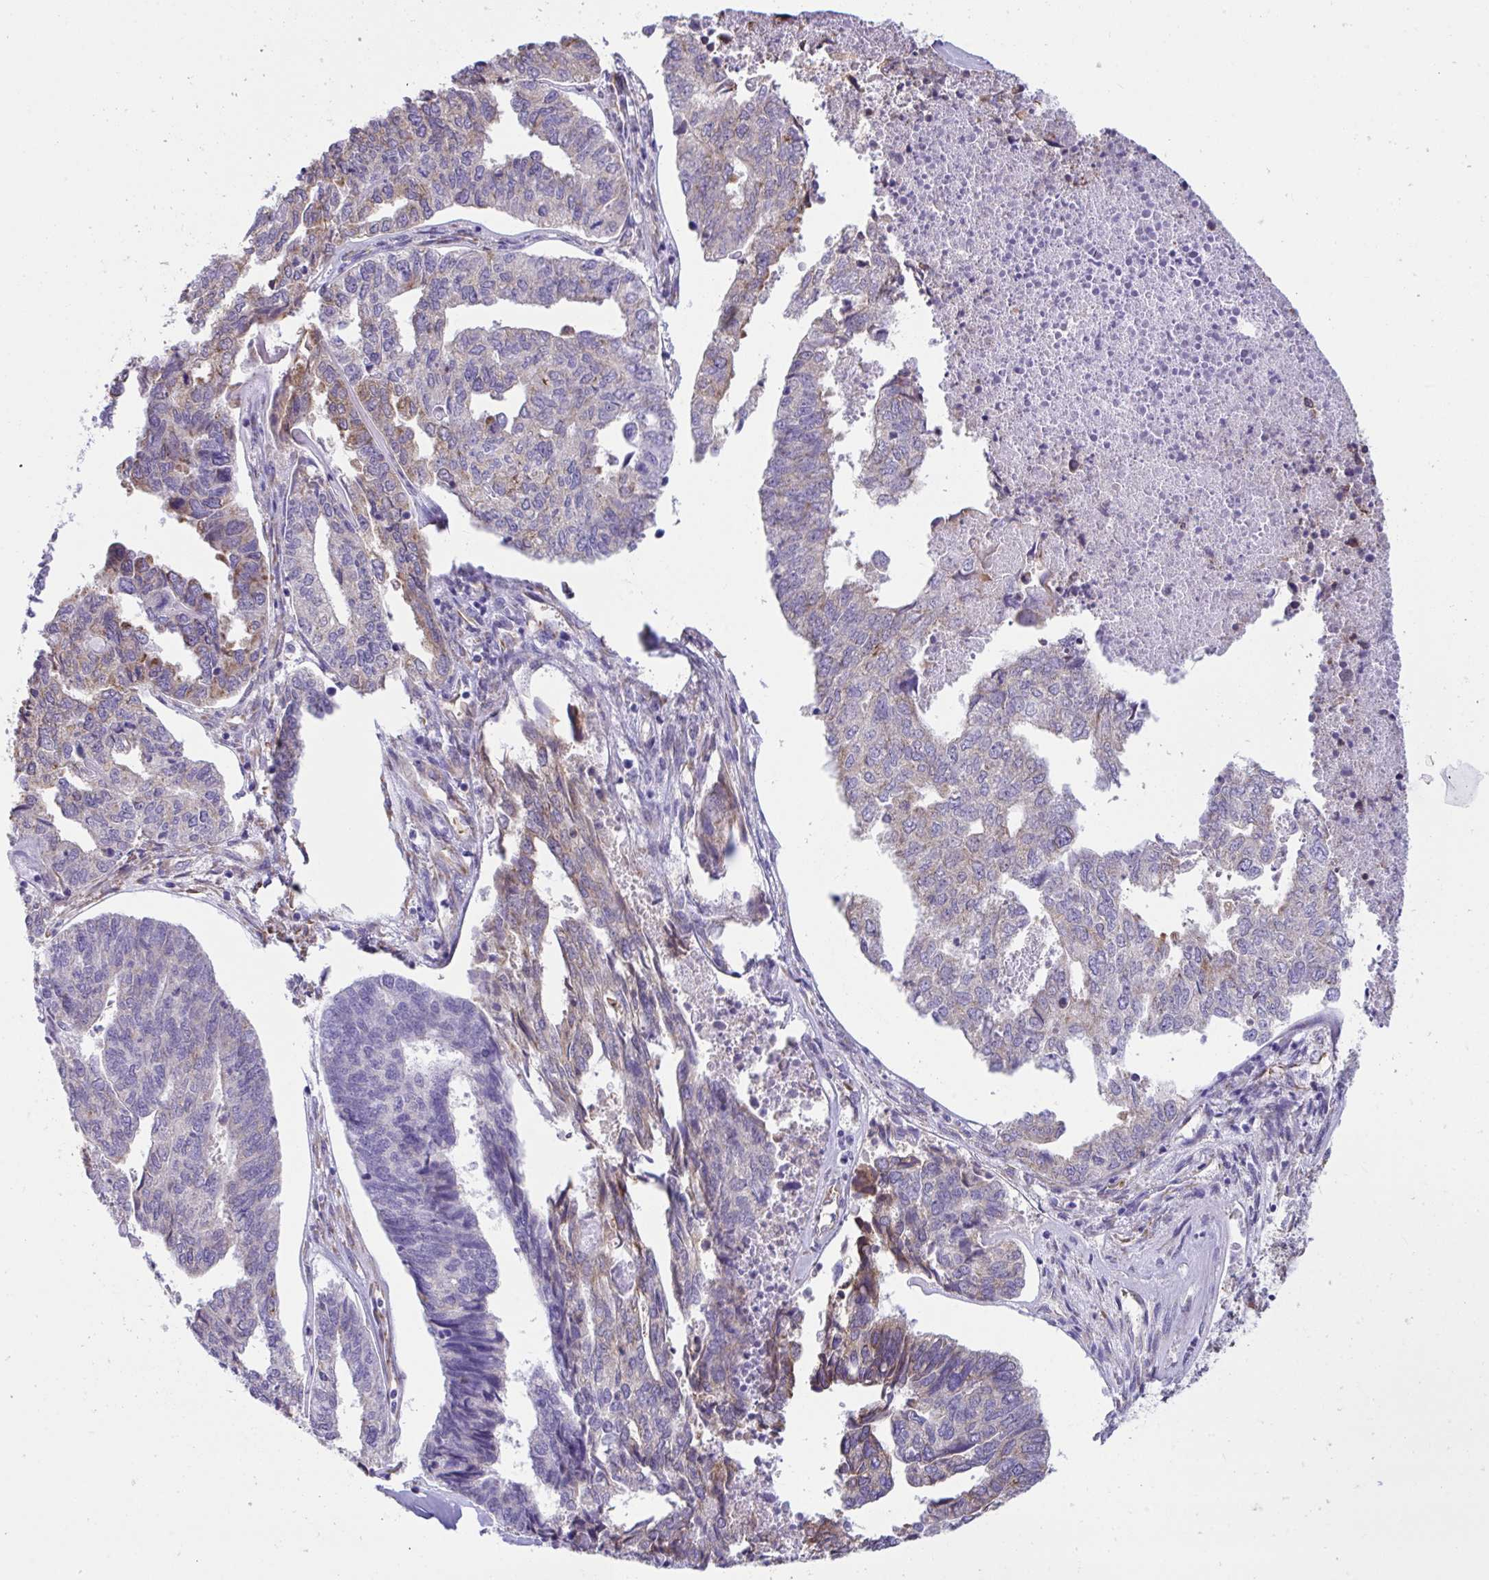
{"staining": {"intensity": "weak", "quantity": "25%-75%", "location": "cytoplasmic/membranous"}, "tissue": "endometrial cancer", "cell_type": "Tumor cells", "image_type": "cancer", "snomed": [{"axis": "morphology", "description": "Adenocarcinoma, NOS"}, {"axis": "topography", "description": "Endometrium"}], "caption": "Immunohistochemical staining of human endometrial cancer shows weak cytoplasmic/membranous protein positivity in about 25%-75% of tumor cells.", "gene": "ASPH", "patient": {"sex": "female", "age": 73}}